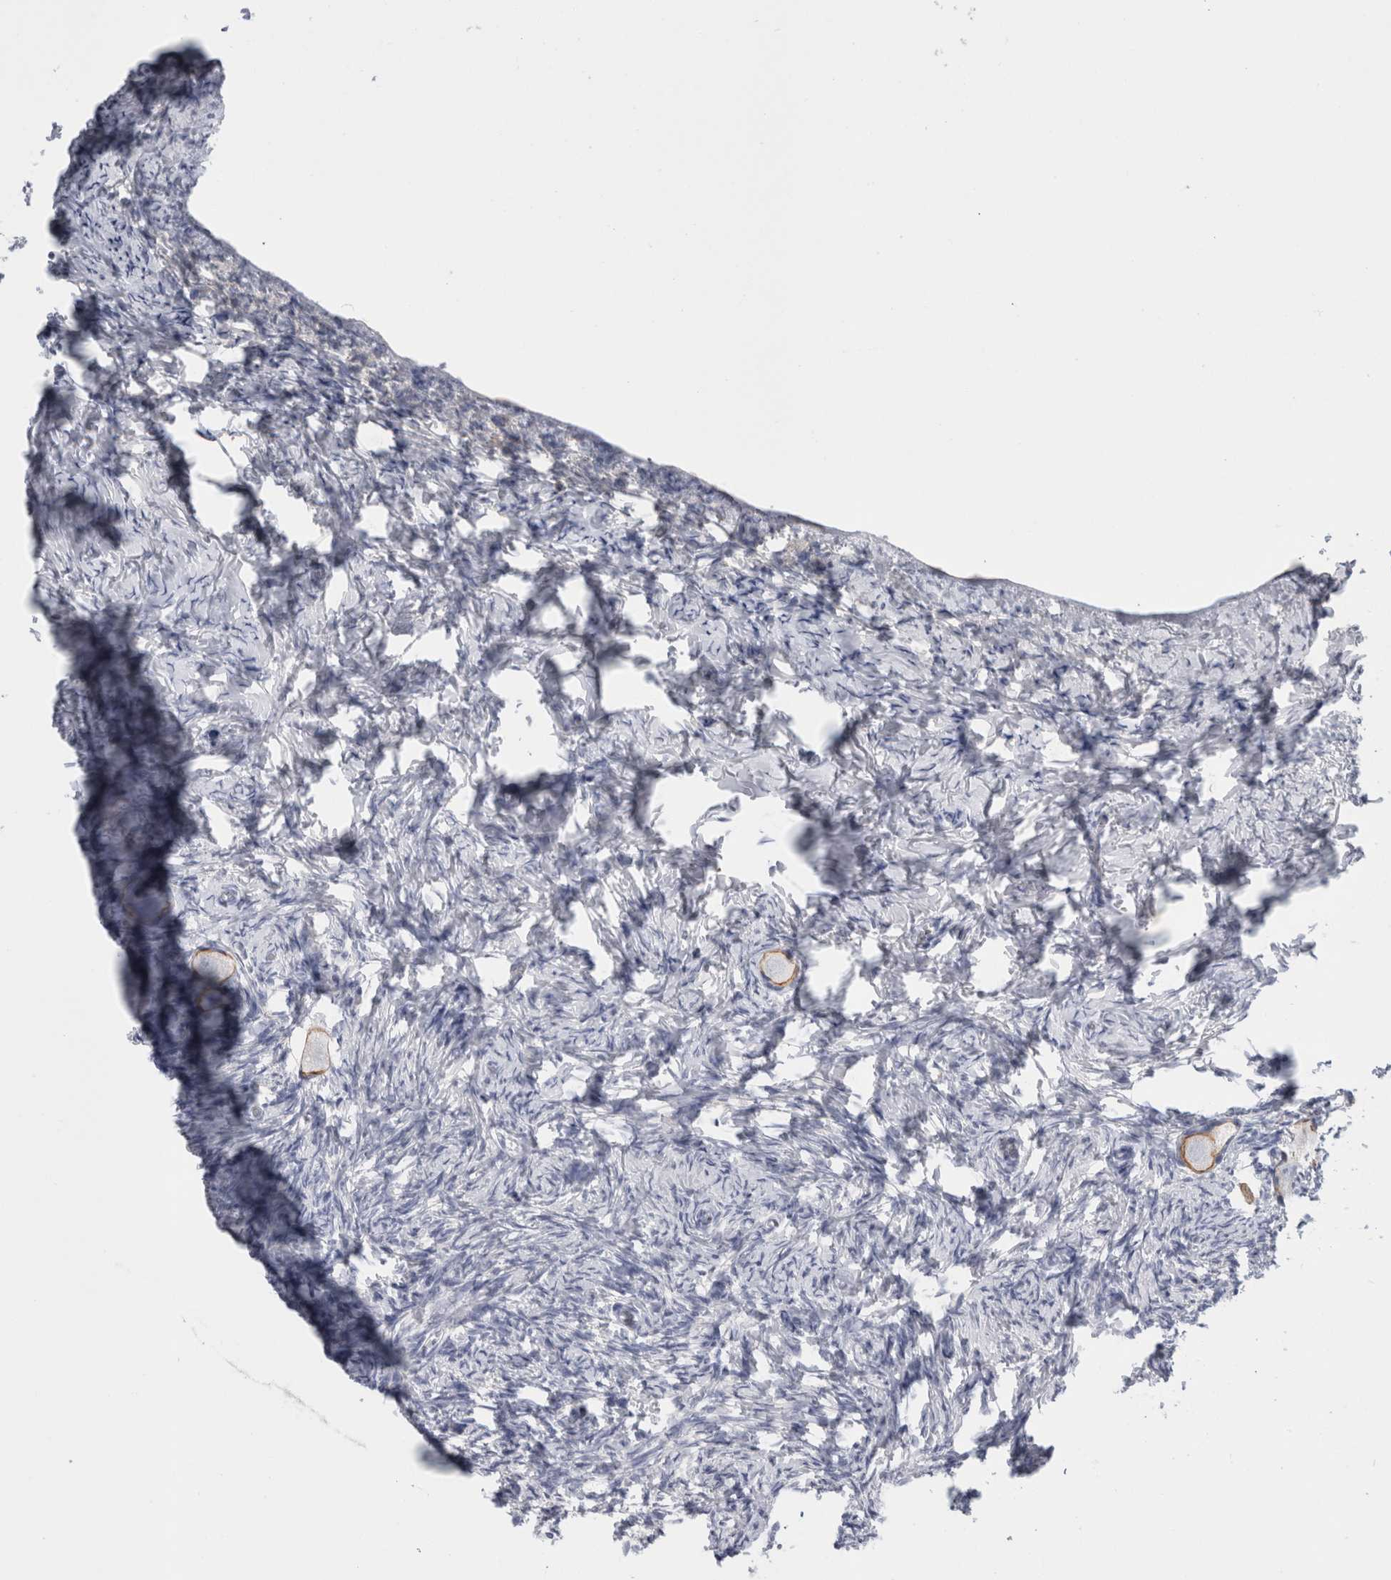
{"staining": {"intensity": "weak", "quantity": "25%-75%", "location": "cytoplasmic/membranous"}, "tissue": "ovary", "cell_type": "Follicle cells", "image_type": "normal", "snomed": [{"axis": "morphology", "description": "Normal tissue, NOS"}, {"axis": "topography", "description": "Ovary"}], "caption": "A brown stain shows weak cytoplasmic/membranous positivity of a protein in follicle cells of unremarkable human ovary. (DAB (3,3'-diaminobenzidine) IHC, brown staining for protein, blue staining for nuclei).", "gene": "ANKFY1", "patient": {"sex": "female", "age": 27}}